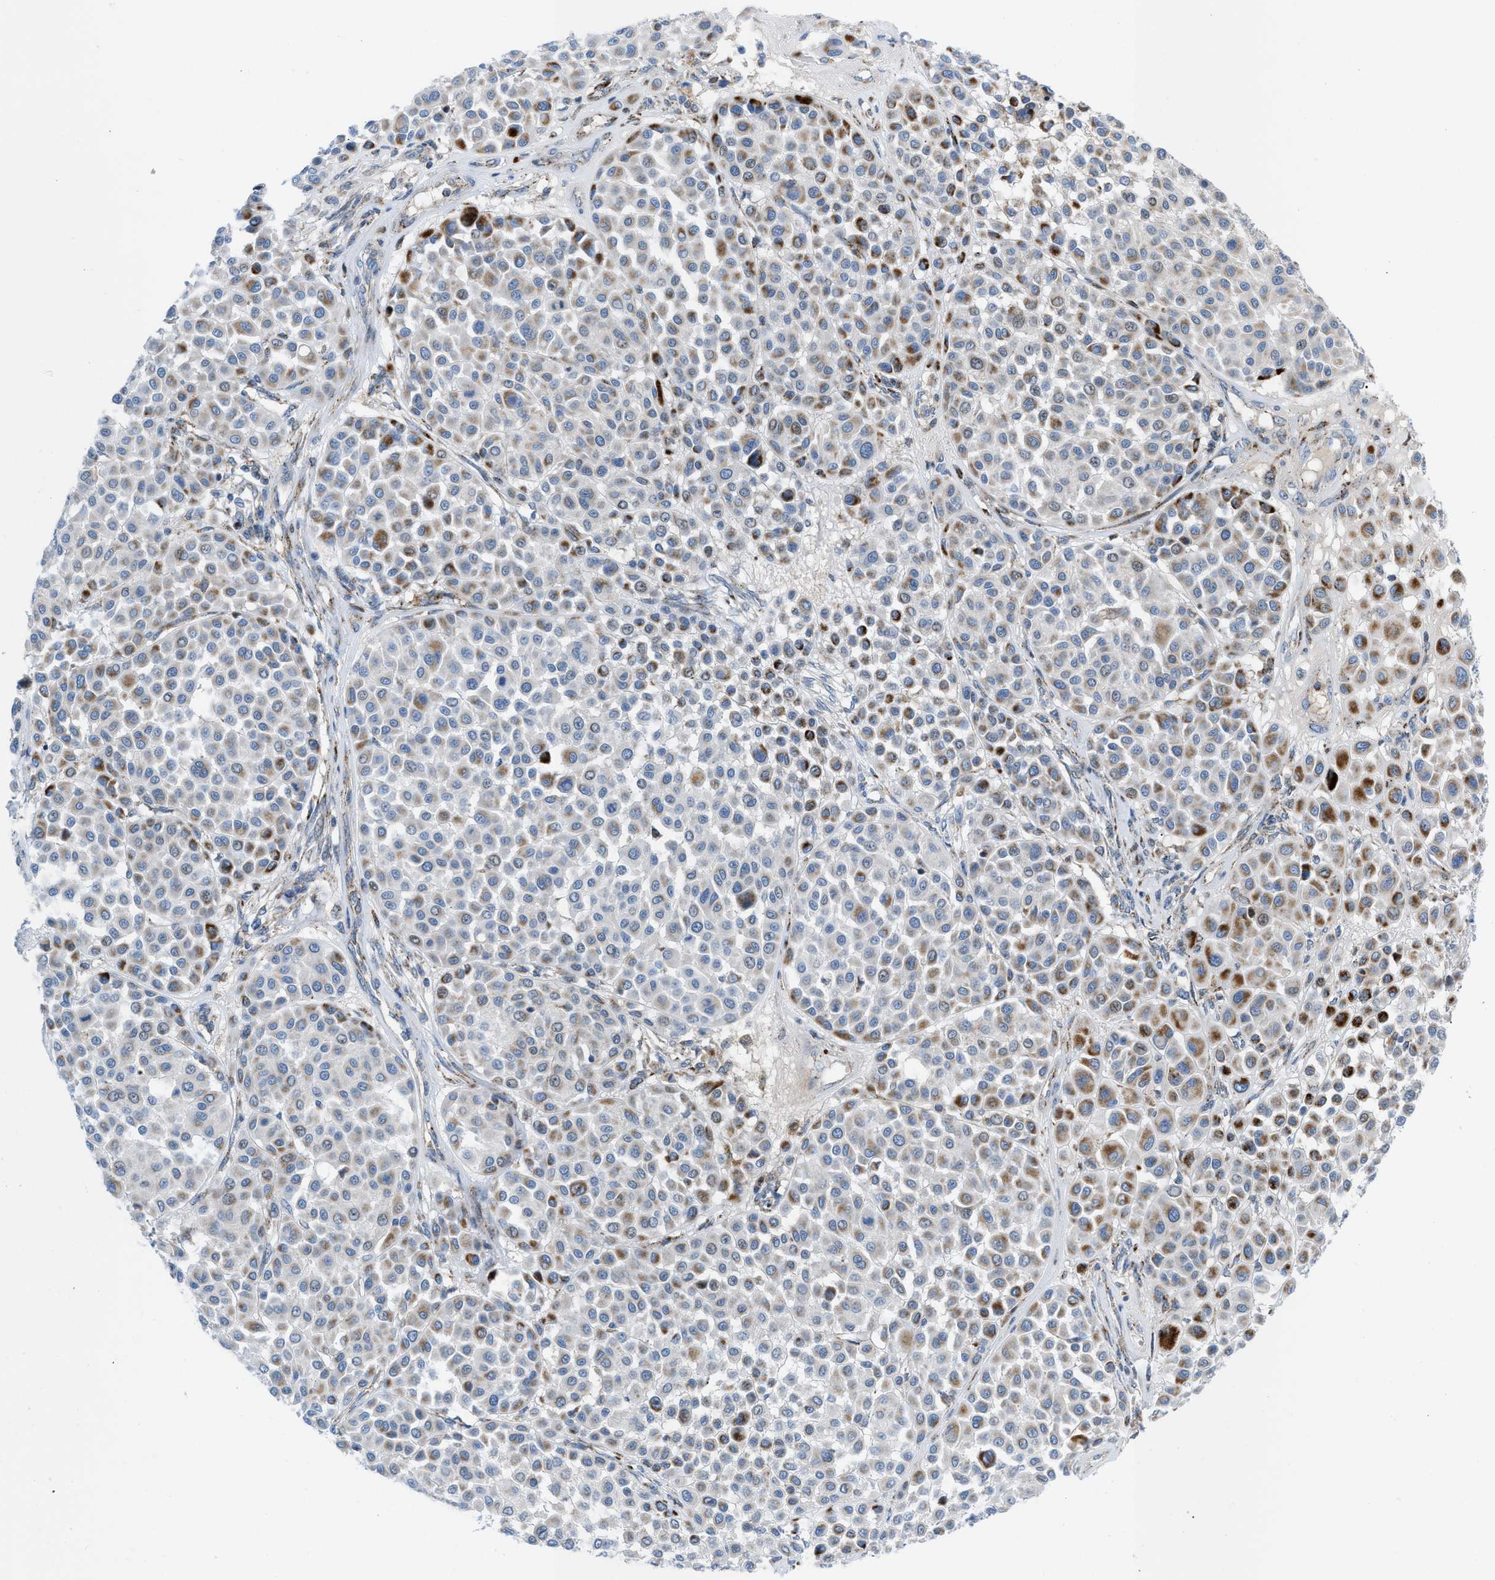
{"staining": {"intensity": "moderate", "quantity": "25%-75%", "location": "cytoplasmic/membranous"}, "tissue": "melanoma", "cell_type": "Tumor cells", "image_type": "cancer", "snomed": [{"axis": "morphology", "description": "Malignant melanoma, Metastatic site"}, {"axis": "topography", "description": "Soft tissue"}], "caption": "About 25%-75% of tumor cells in human malignant melanoma (metastatic site) display moderate cytoplasmic/membranous protein staining as visualized by brown immunohistochemical staining.", "gene": "RBBP9", "patient": {"sex": "male", "age": 41}}